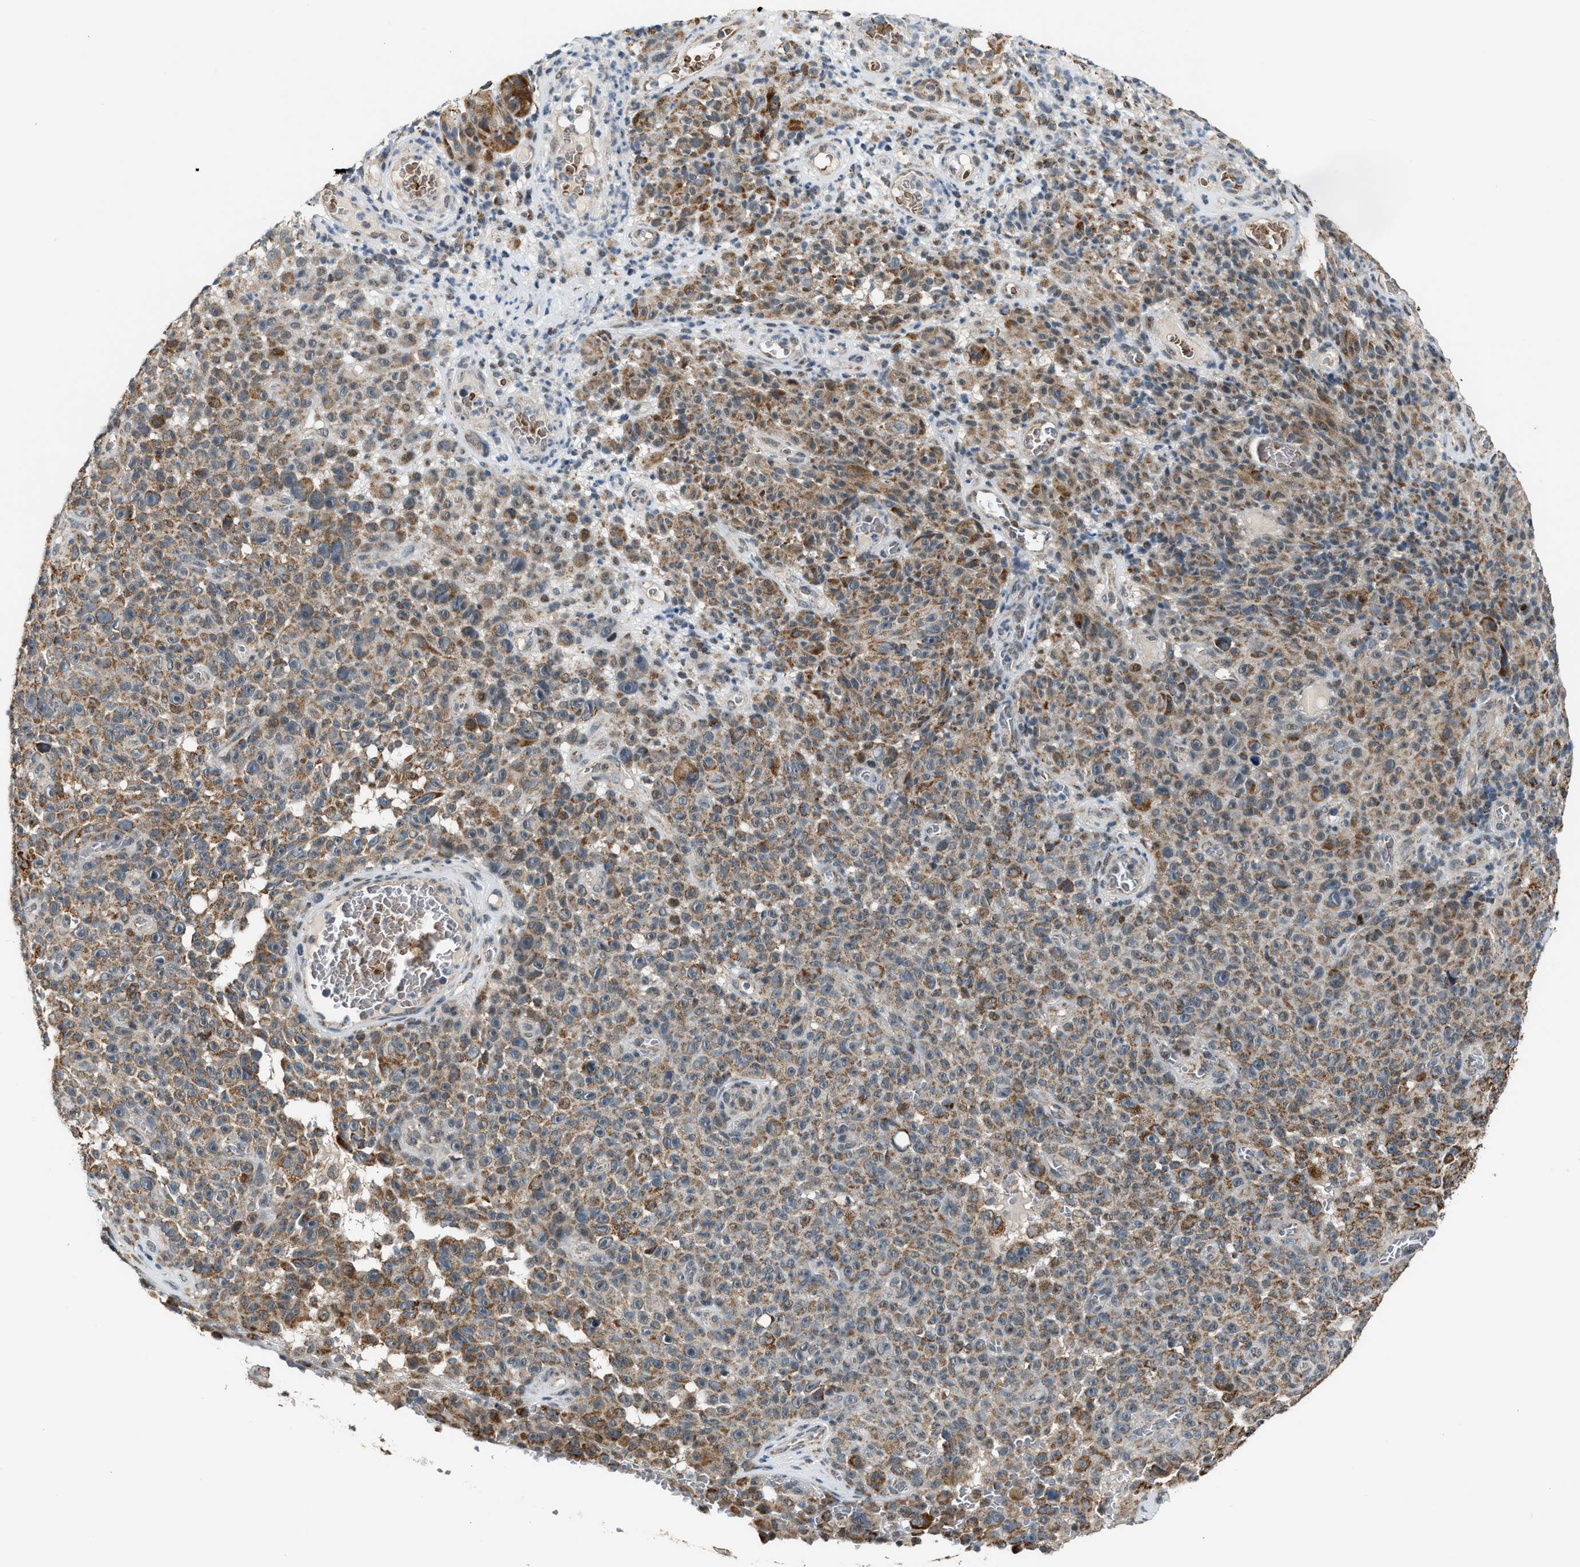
{"staining": {"intensity": "moderate", "quantity": ">75%", "location": "cytoplasmic/membranous"}, "tissue": "melanoma", "cell_type": "Tumor cells", "image_type": "cancer", "snomed": [{"axis": "morphology", "description": "Malignant melanoma, NOS"}, {"axis": "topography", "description": "Skin"}], "caption": "A brown stain shows moderate cytoplasmic/membranous expression of a protein in human malignant melanoma tumor cells.", "gene": "CHN2", "patient": {"sex": "female", "age": 82}}